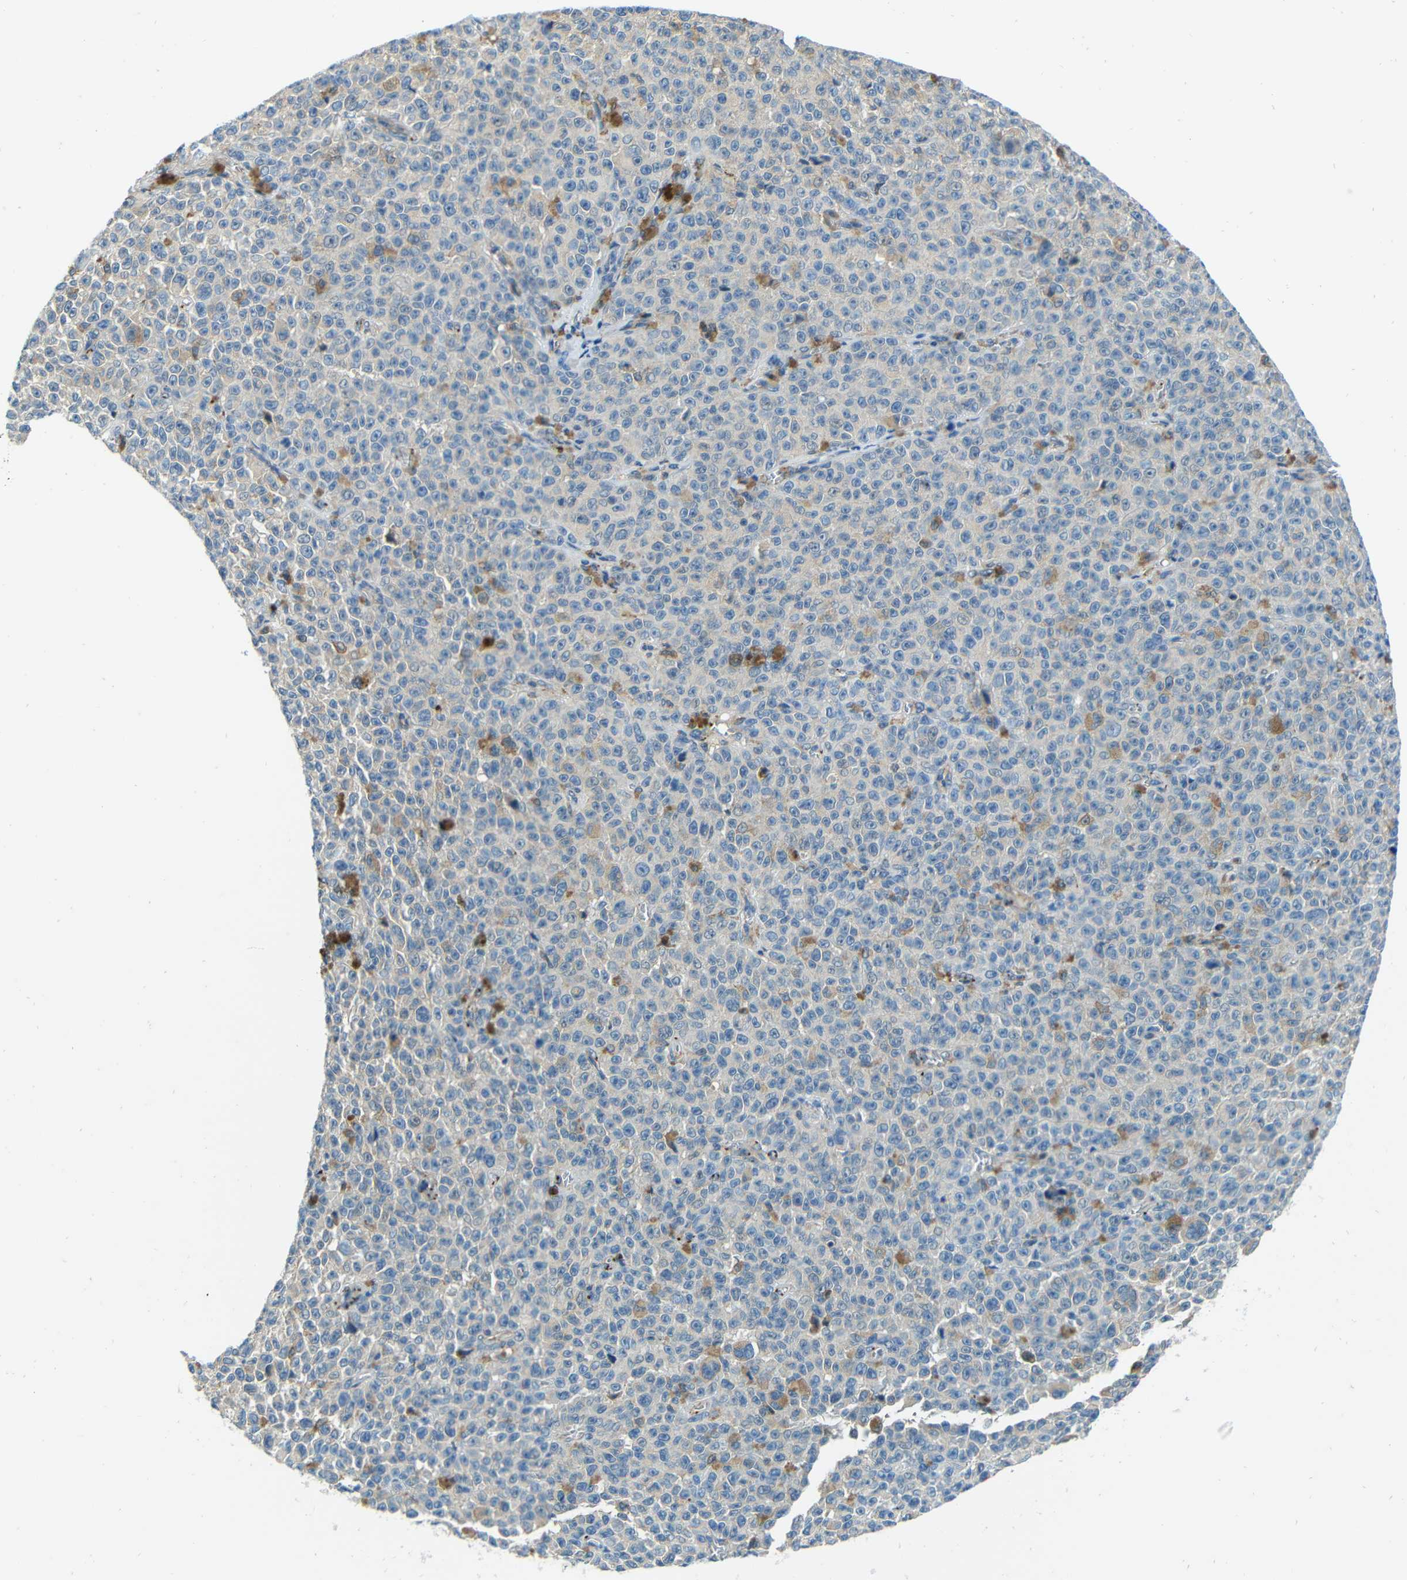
{"staining": {"intensity": "moderate", "quantity": "<25%", "location": "cytoplasmic/membranous"}, "tissue": "melanoma", "cell_type": "Tumor cells", "image_type": "cancer", "snomed": [{"axis": "morphology", "description": "Malignant melanoma, NOS"}, {"axis": "topography", "description": "Skin"}], "caption": "Immunohistochemical staining of human malignant melanoma shows low levels of moderate cytoplasmic/membranous protein staining in approximately <25% of tumor cells.", "gene": "CYP26B1", "patient": {"sex": "female", "age": 82}}